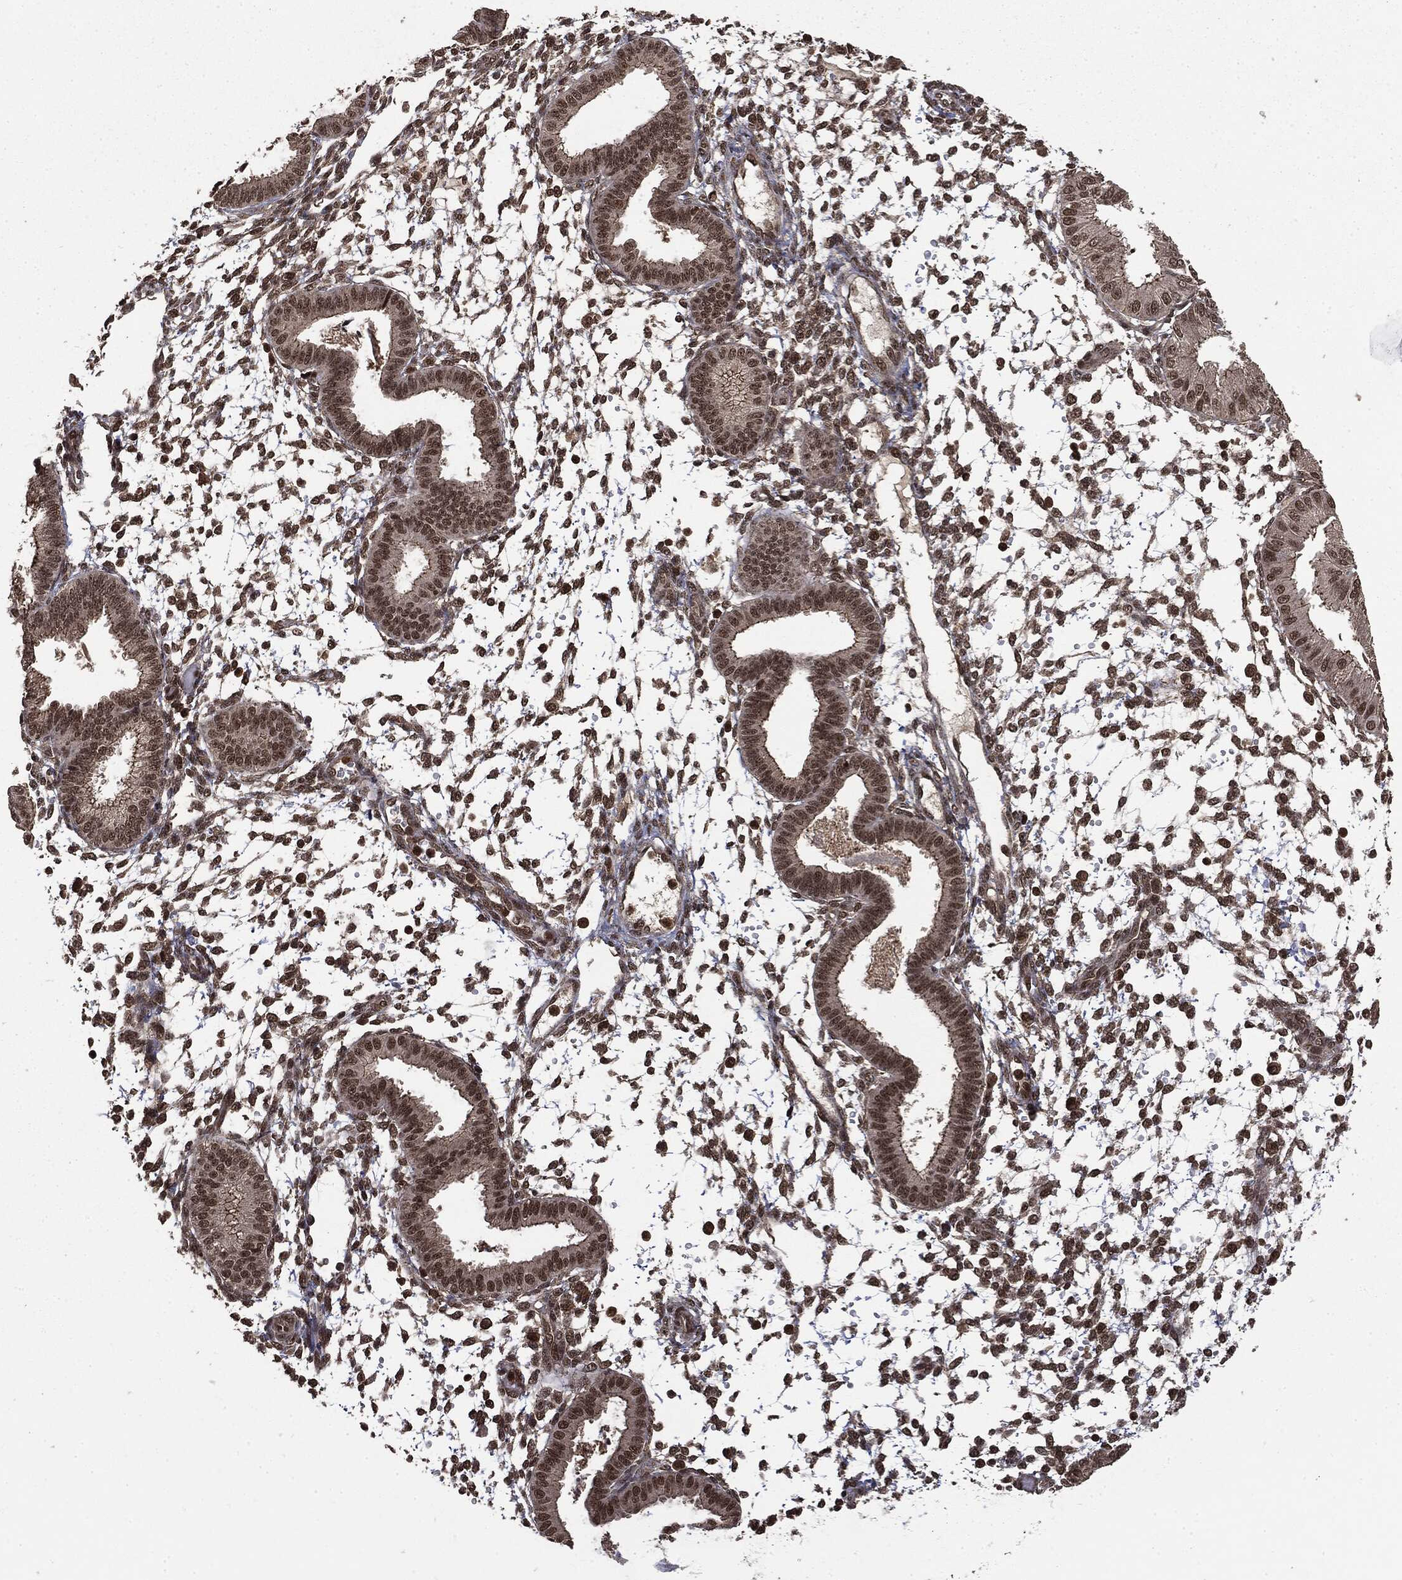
{"staining": {"intensity": "strong", "quantity": ">75%", "location": "nuclear"}, "tissue": "endometrium", "cell_type": "Cells in endometrial stroma", "image_type": "normal", "snomed": [{"axis": "morphology", "description": "Normal tissue, NOS"}, {"axis": "topography", "description": "Endometrium"}], "caption": "About >75% of cells in endometrial stroma in unremarkable endometrium demonstrate strong nuclear protein positivity as visualized by brown immunohistochemical staining.", "gene": "CTDP1", "patient": {"sex": "female", "age": 43}}